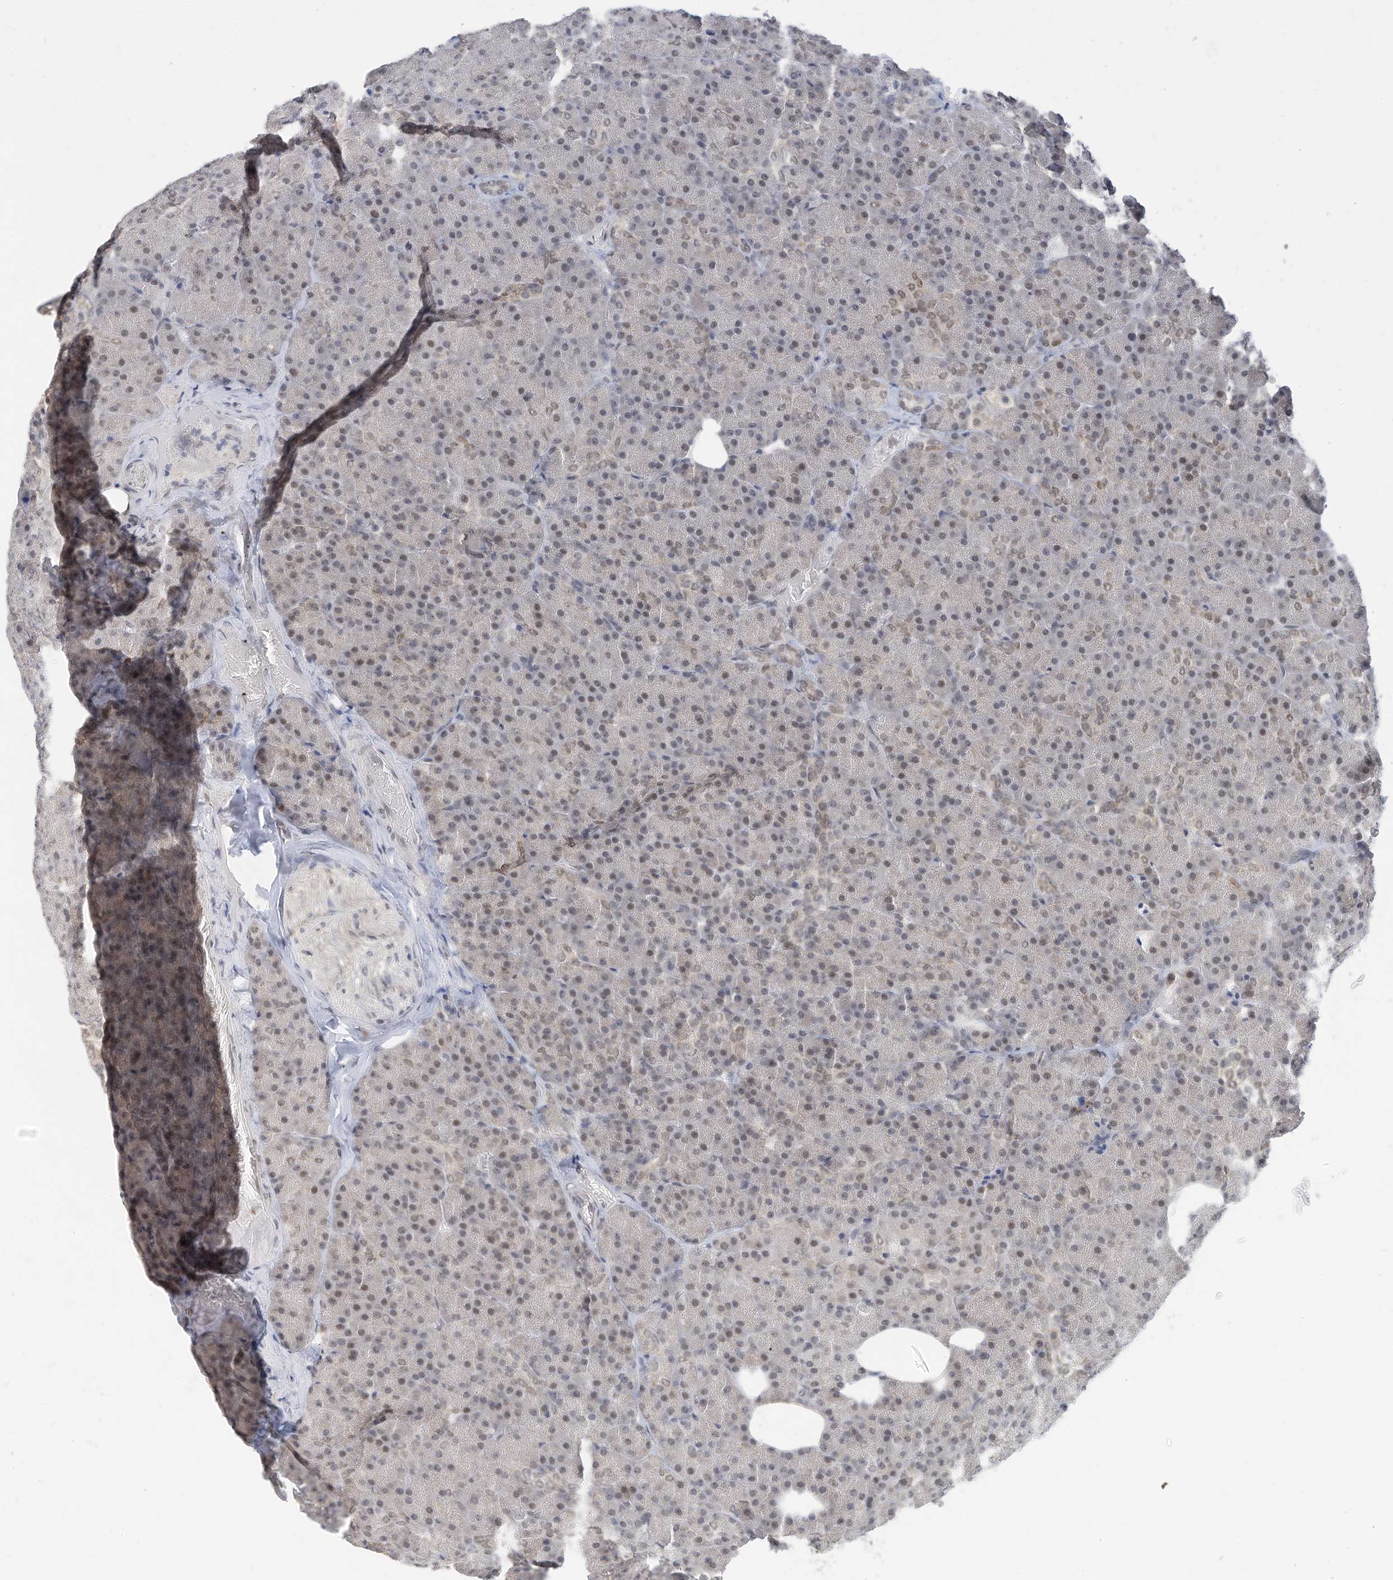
{"staining": {"intensity": "weak", "quantity": "25%-75%", "location": "nuclear"}, "tissue": "pancreas", "cell_type": "Exocrine glandular cells", "image_type": "normal", "snomed": [{"axis": "morphology", "description": "Normal tissue, NOS"}, {"axis": "morphology", "description": "Carcinoid, malignant, NOS"}, {"axis": "topography", "description": "Pancreas"}], "caption": "This histopathology image displays normal pancreas stained with IHC to label a protein in brown. The nuclear of exocrine glandular cells show weak positivity for the protein. Nuclei are counter-stained blue.", "gene": "OGT", "patient": {"sex": "female", "age": 35}}